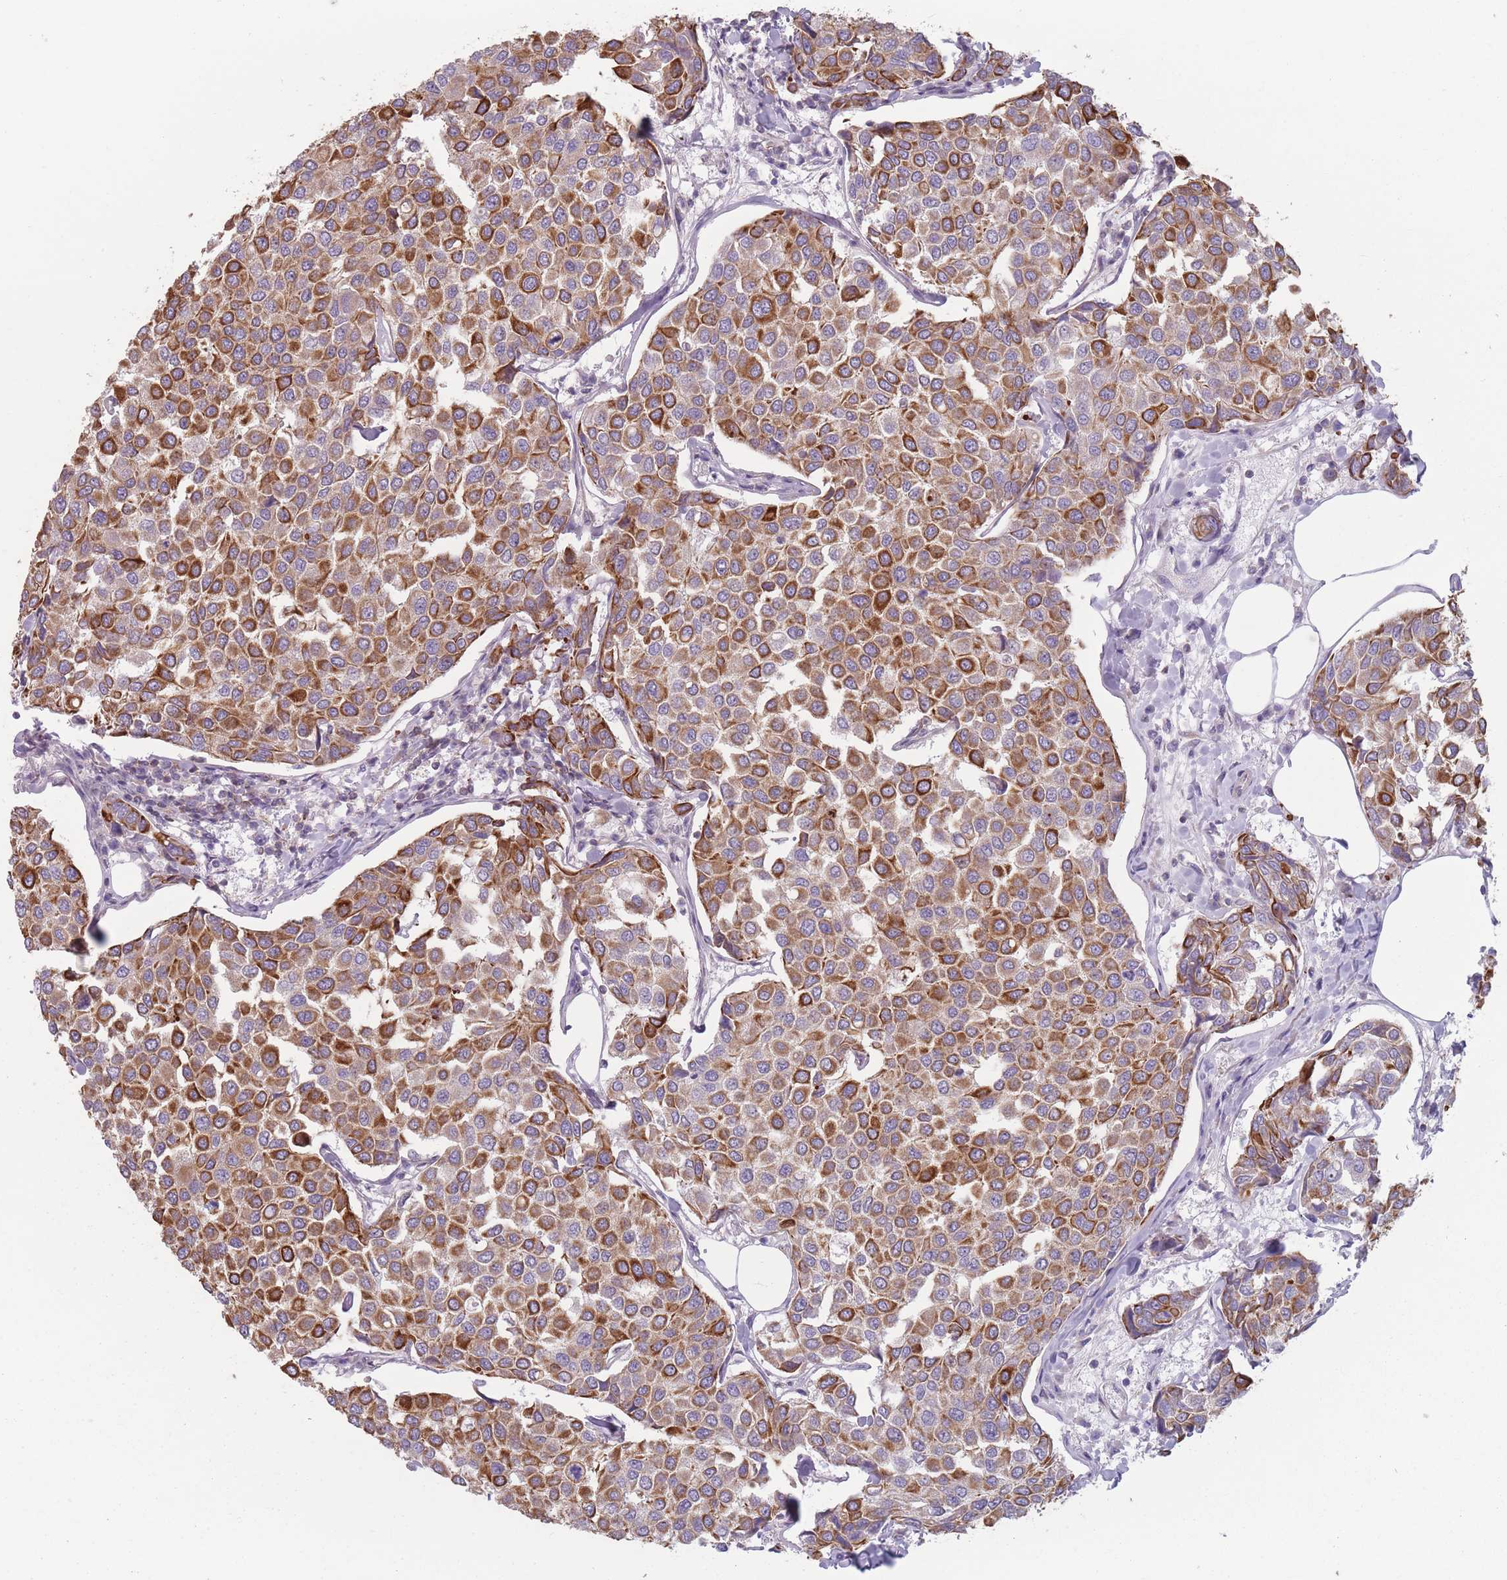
{"staining": {"intensity": "strong", "quantity": "25%-75%", "location": "cytoplasmic/membranous"}, "tissue": "breast cancer", "cell_type": "Tumor cells", "image_type": "cancer", "snomed": [{"axis": "morphology", "description": "Duct carcinoma"}, {"axis": "topography", "description": "Breast"}], "caption": "Protein expression analysis of human breast cancer (intraductal carcinoma) reveals strong cytoplasmic/membranous positivity in about 25%-75% of tumor cells.", "gene": "HSBP1L1", "patient": {"sex": "female", "age": 55}}